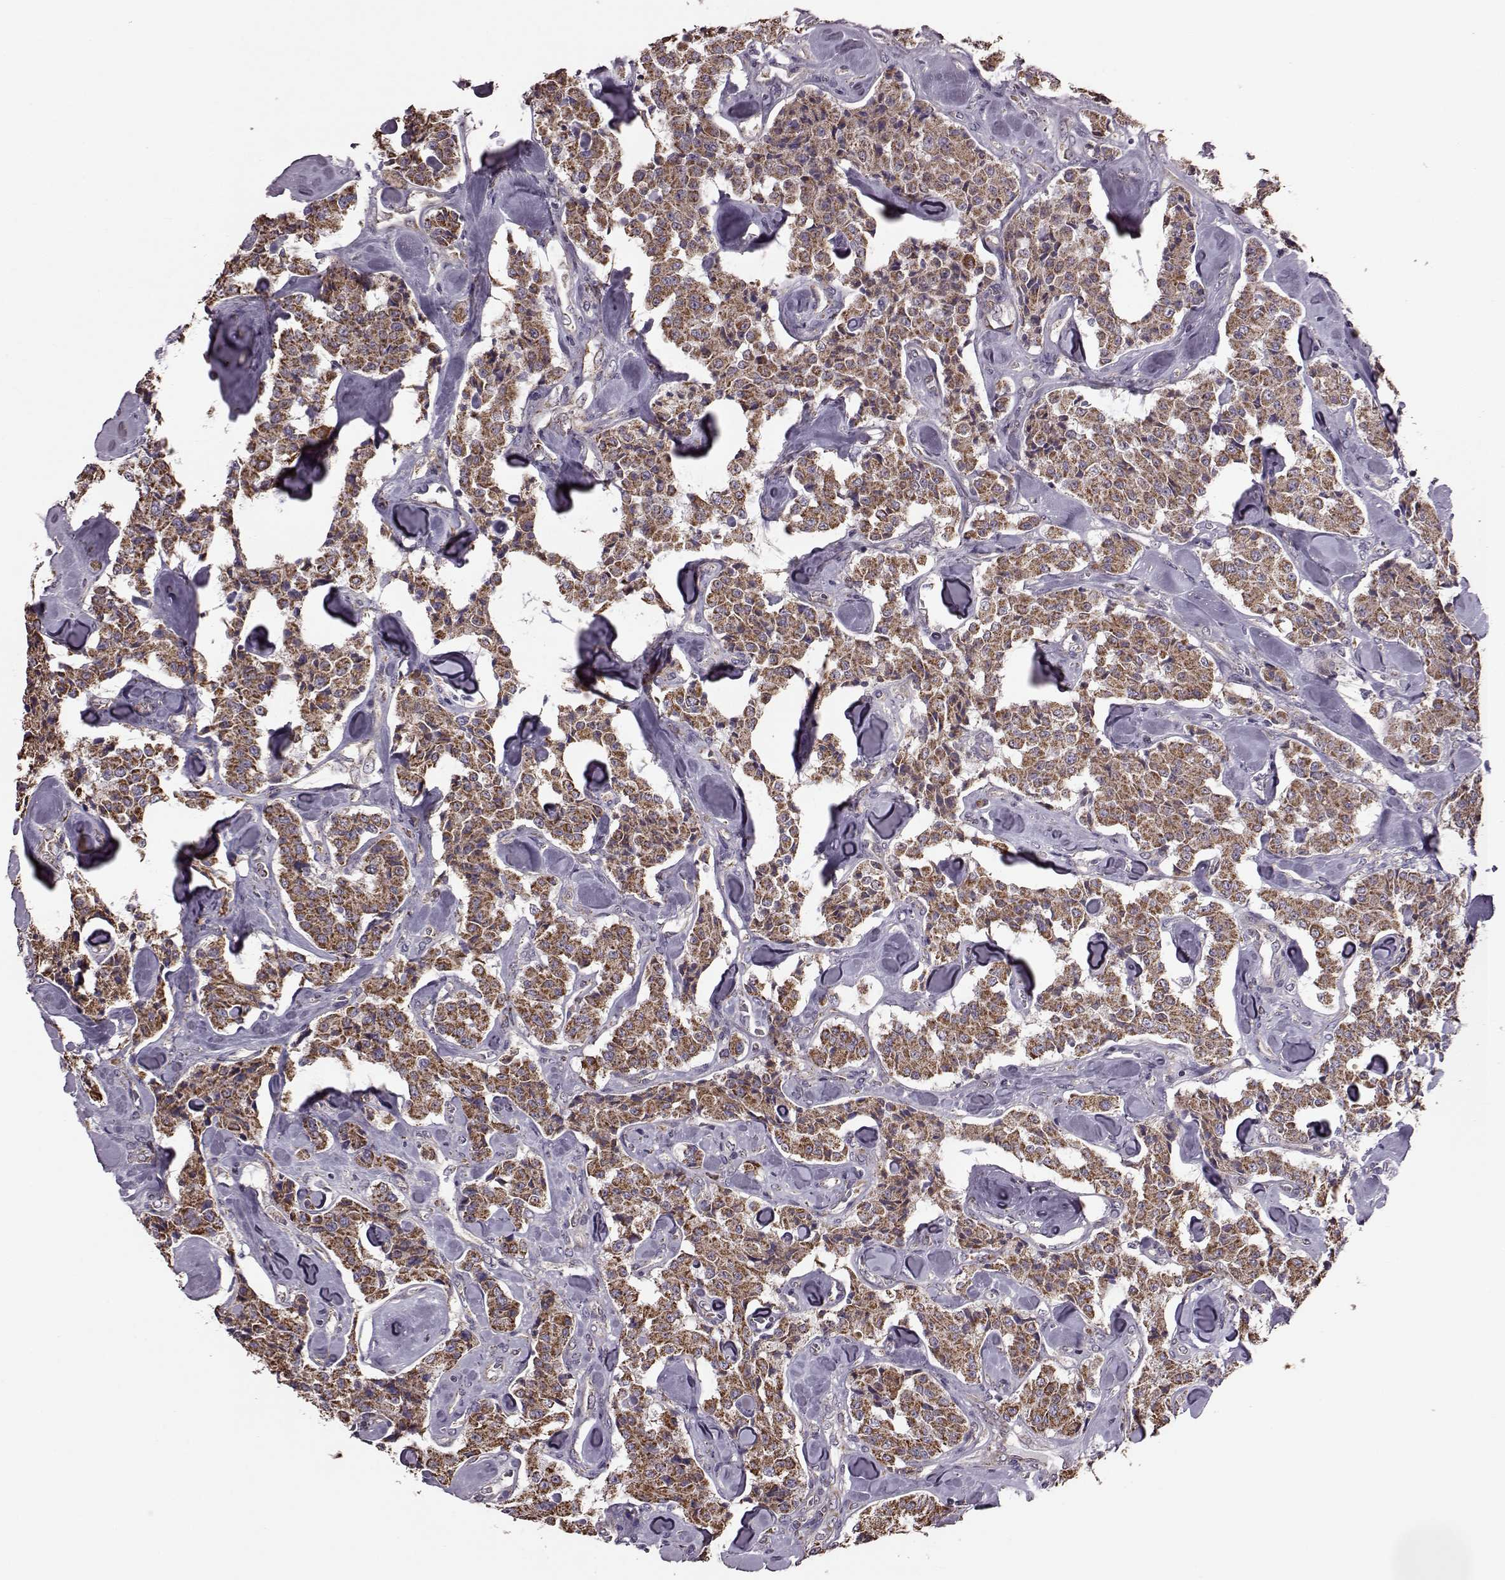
{"staining": {"intensity": "moderate", "quantity": ">75%", "location": "cytoplasmic/membranous"}, "tissue": "carcinoid", "cell_type": "Tumor cells", "image_type": "cancer", "snomed": [{"axis": "morphology", "description": "Carcinoid, malignant, NOS"}, {"axis": "topography", "description": "Pancreas"}], "caption": "IHC photomicrograph of neoplastic tissue: carcinoid stained using IHC exhibits medium levels of moderate protein expression localized specifically in the cytoplasmic/membranous of tumor cells, appearing as a cytoplasmic/membranous brown color.", "gene": "PUDP", "patient": {"sex": "male", "age": 41}}